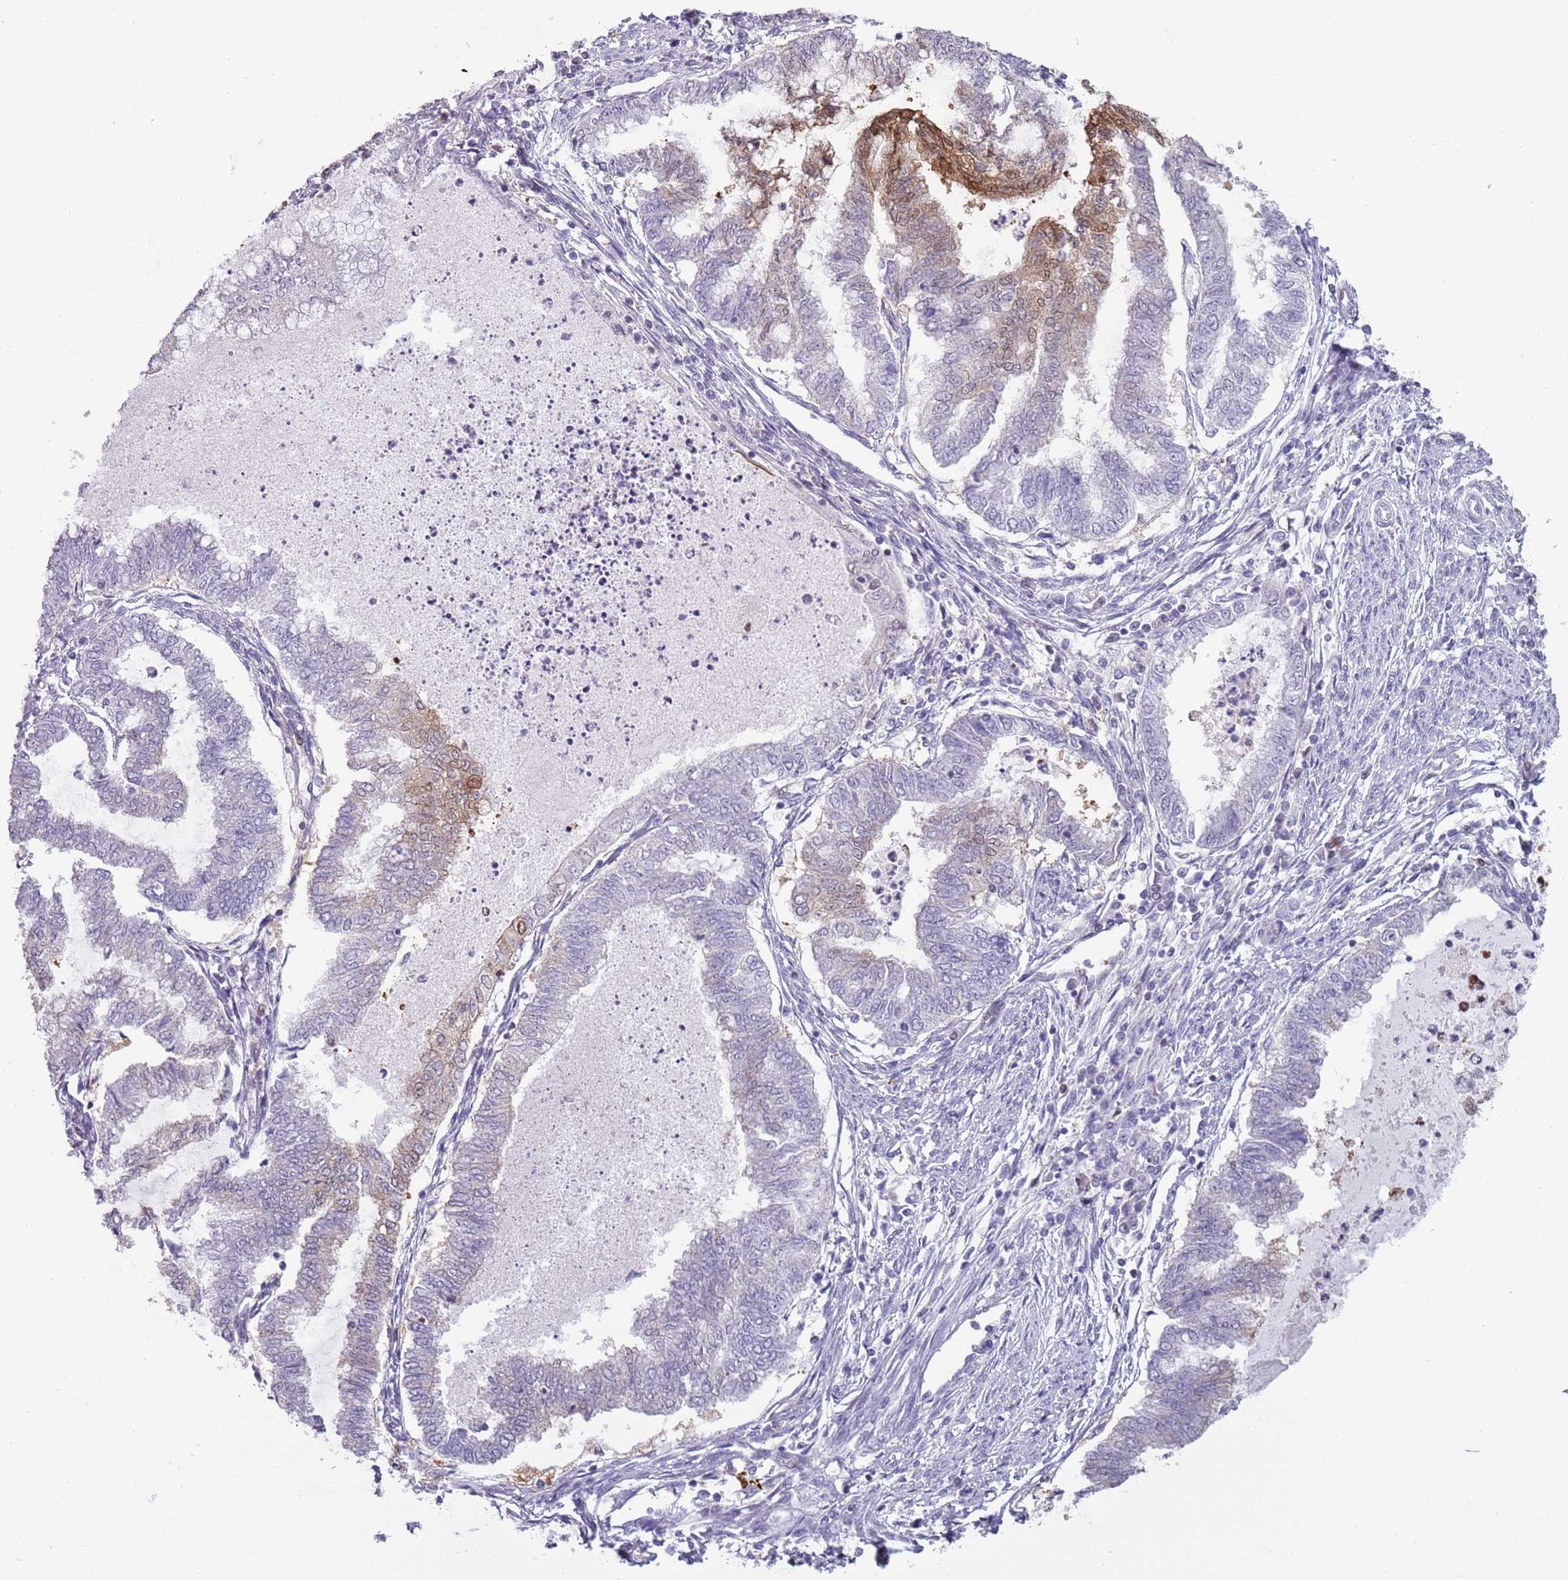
{"staining": {"intensity": "weak", "quantity": "<25%", "location": "cytoplasmic/membranous,nuclear"}, "tissue": "endometrial cancer", "cell_type": "Tumor cells", "image_type": "cancer", "snomed": [{"axis": "morphology", "description": "Adenocarcinoma, NOS"}, {"axis": "topography", "description": "Endometrium"}], "caption": "Endometrial cancer (adenocarcinoma) was stained to show a protein in brown. There is no significant staining in tumor cells. (IHC, brightfield microscopy, high magnification).", "gene": "NBPF6", "patient": {"sex": "female", "age": 79}}